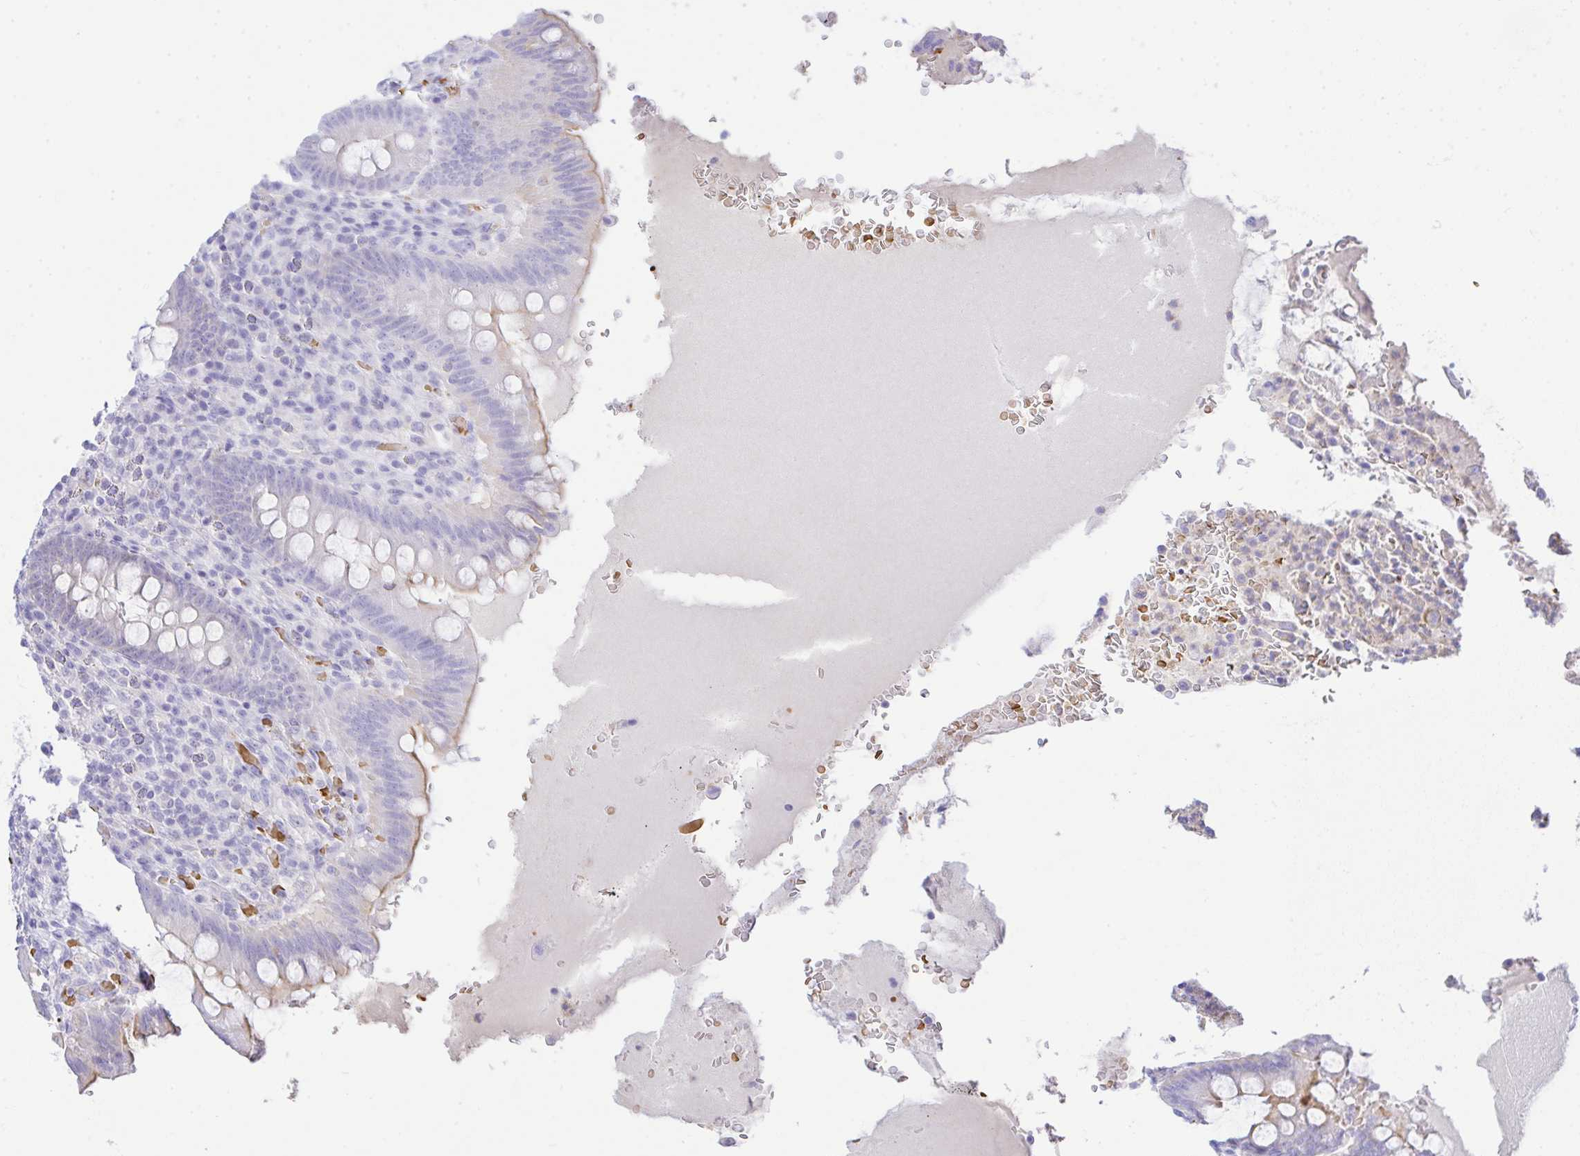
{"staining": {"intensity": "weak", "quantity": "<25%", "location": "cytoplasmic/membranous"}, "tissue": "appendix", "cell_type": "Glandular cells", "image_type": "normal", "snomed": [{"axis": "morphology", "description": "Normal tissue, NOS"}, {"axis": "topography", "description": "Appendix"}], "caption": "IHC photomicrograph of benign human appendix stained for a protein (brown), which reveals no staining in glandular cells.", "gene": "ZNF221", "patient": {"sex": "female", "age": 43}}